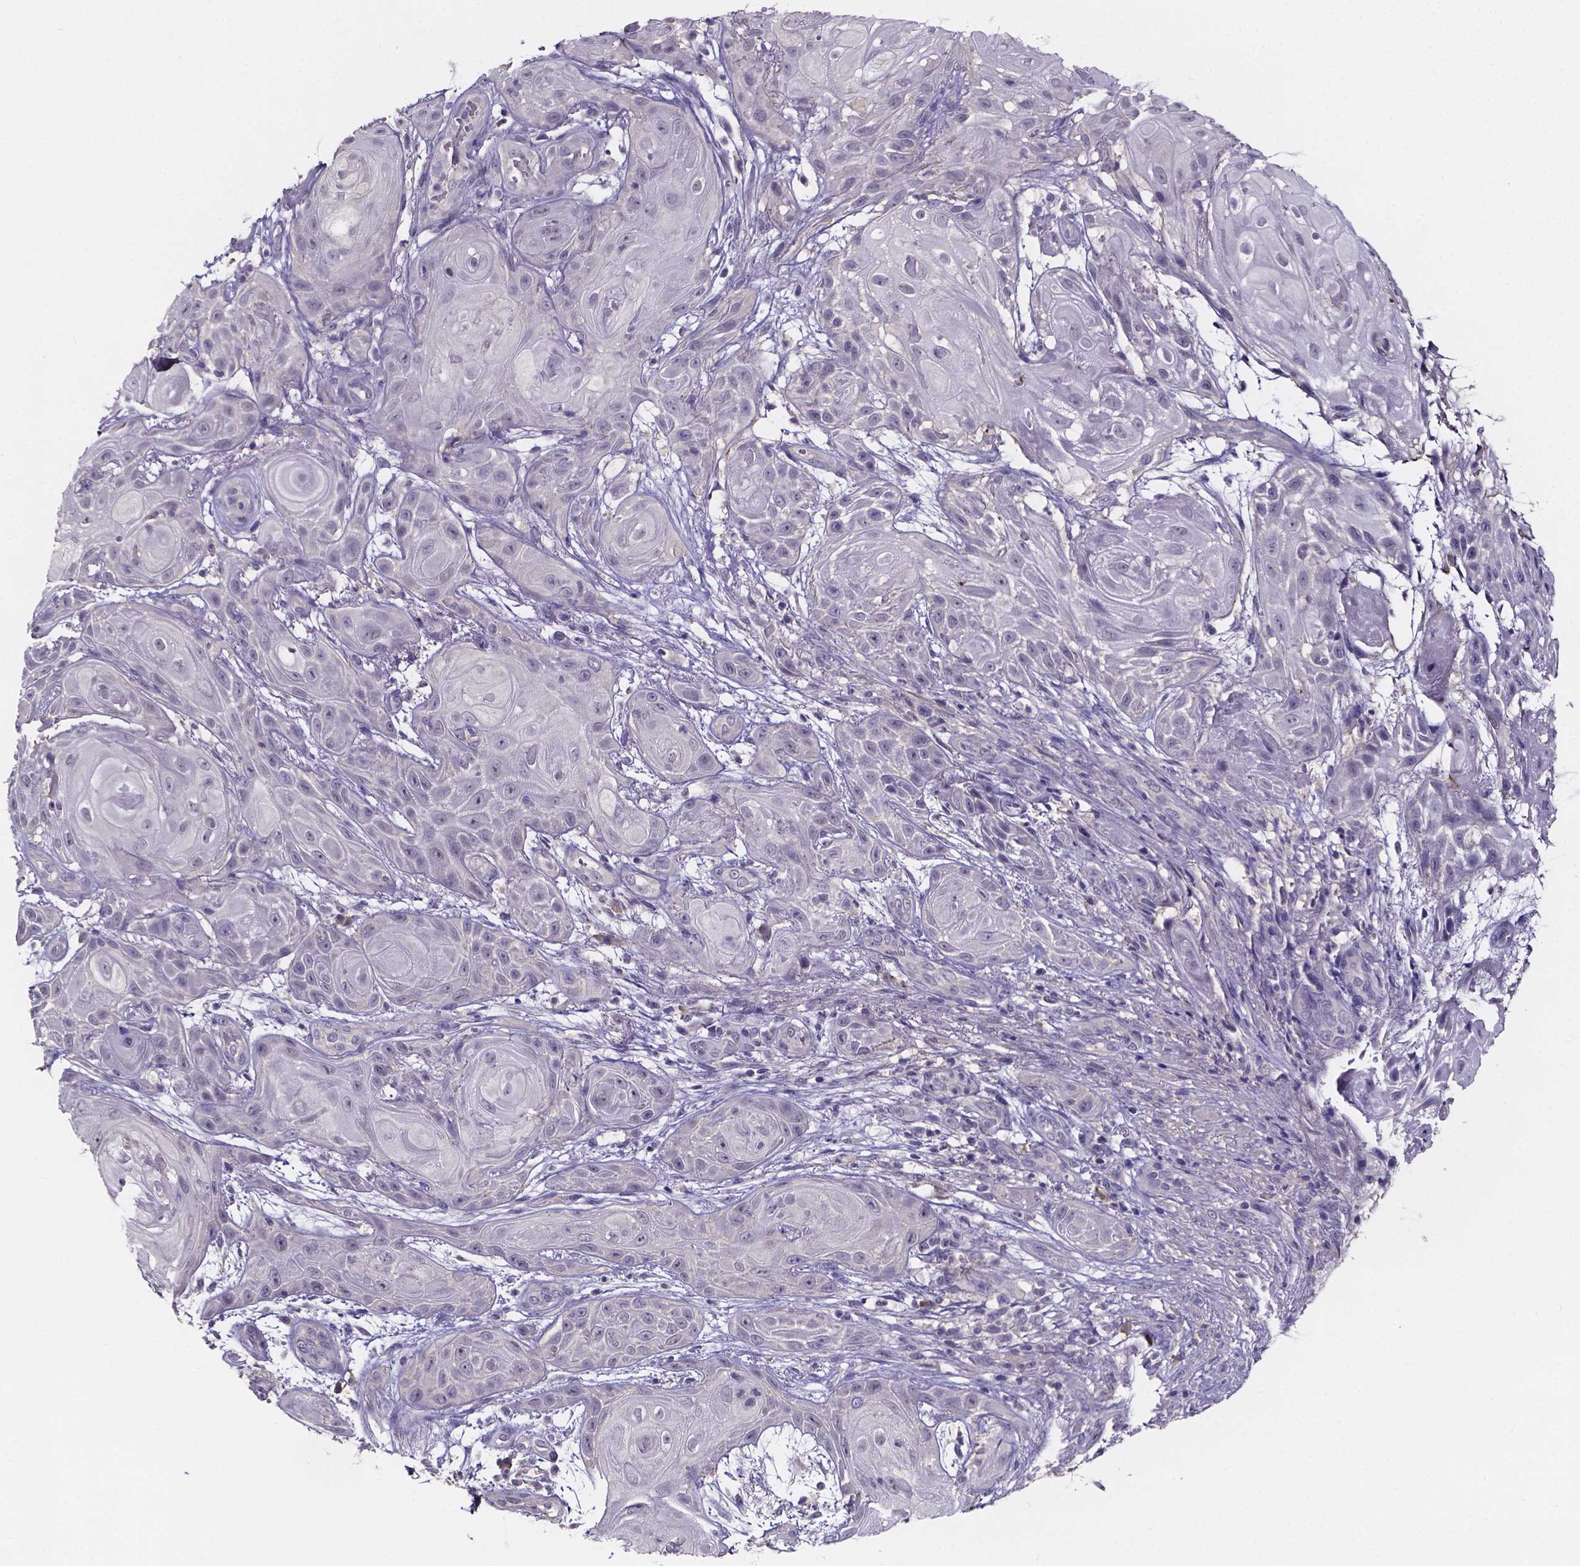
{"staining": {"intensity": "negative", "quantity": "none", "location": "none"}, "tissue": "skin cancer", "cell_type": "Tumor cells", "image_type": "cancer", "snomed": [{"axis": "morphology", "description": "Squamous cell carcinoma, NOS"}, {"axis": "topography", "description": "Skin"}], "caption": "Tumor cells show no significant protein positivity in skin squamous cell carcinoma.", "gene": "SPOCD1", "patient": {"sex": "male", "age": 62}}